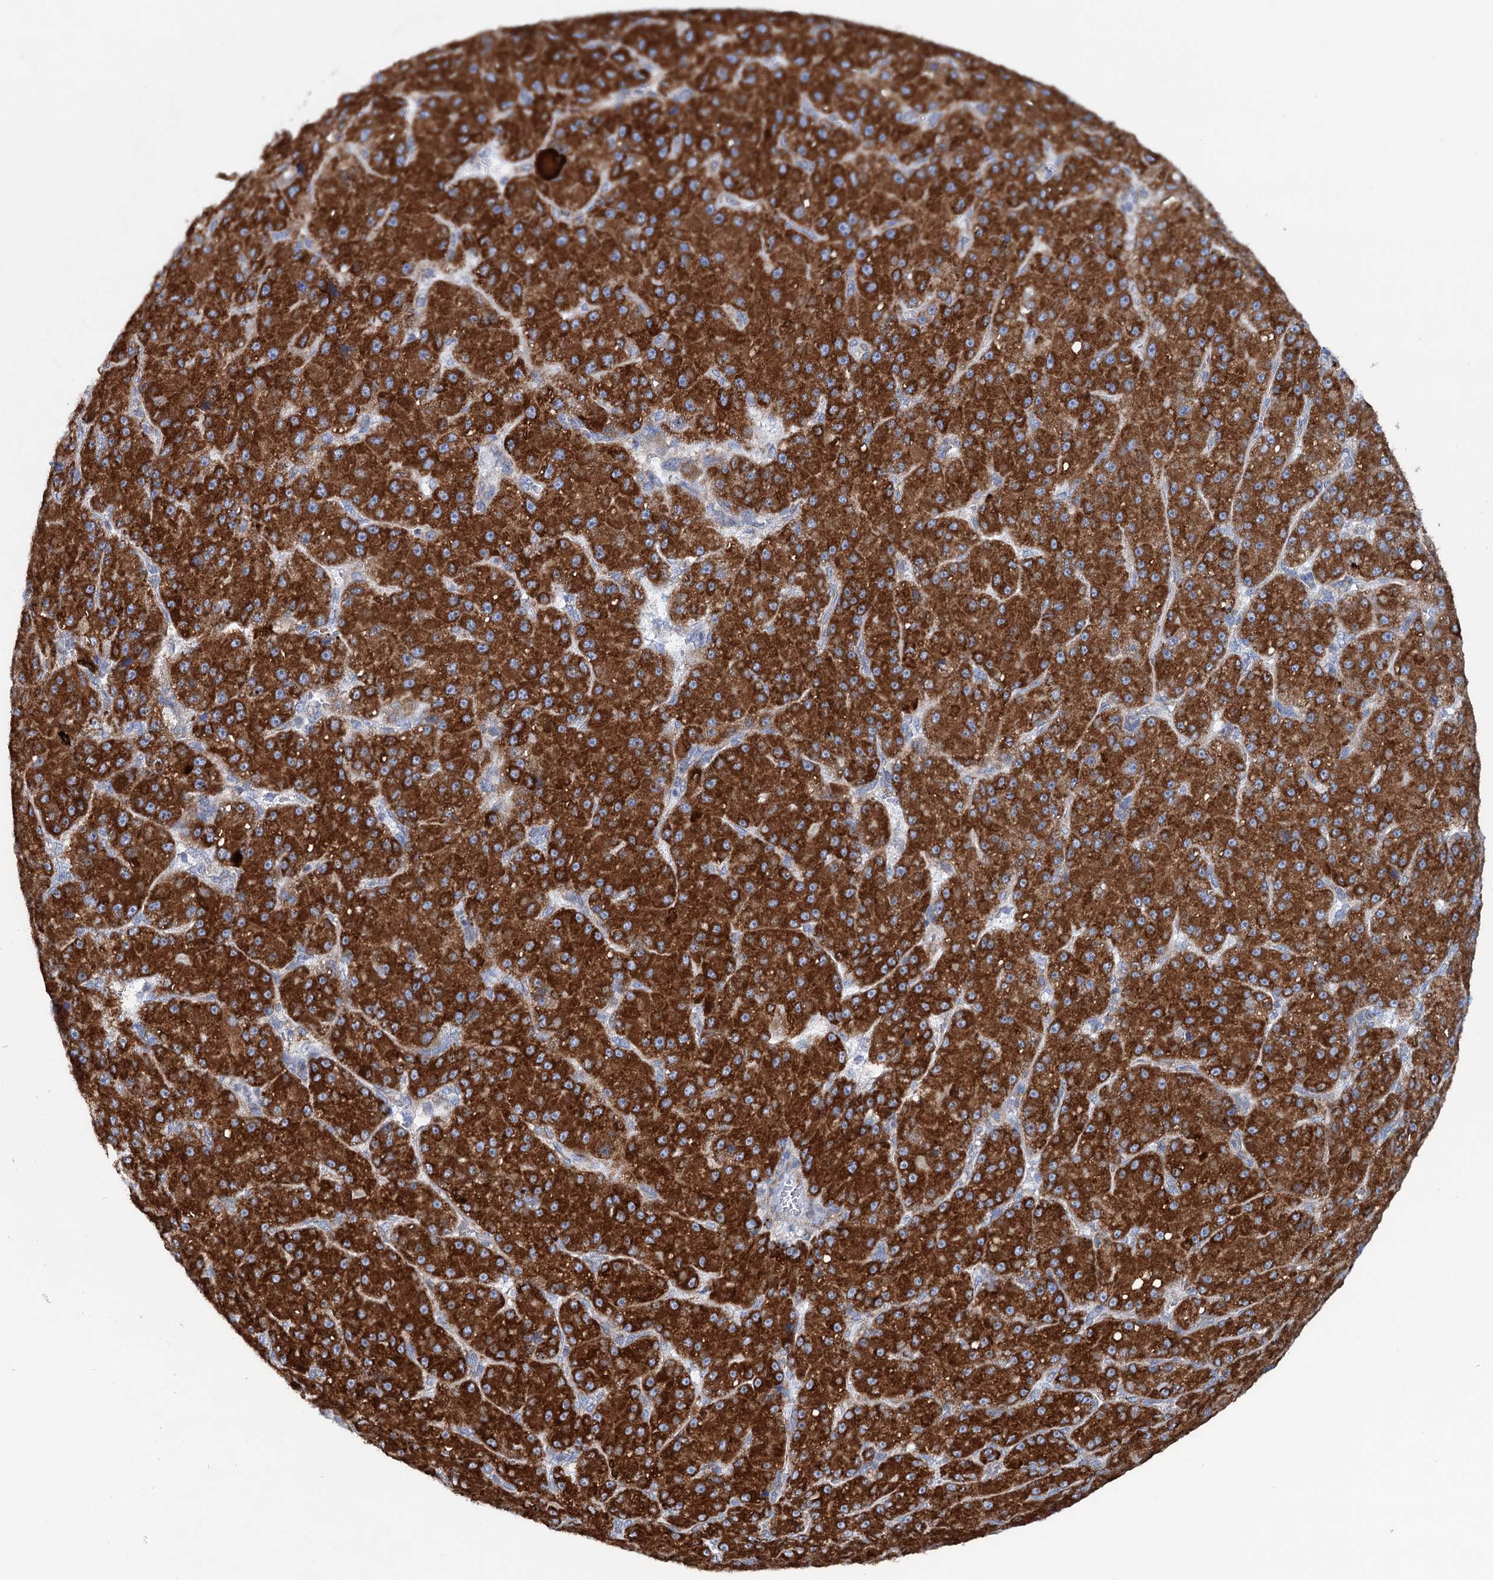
{"staining": {"intensity": "strong", "quantity": ">75%", "location": "cytoplasmic/membranous"}, "tissue": "liver cancer", "cell_type": "Tumor cells", "image_type": "cancer", "snomed": [{"axis": "morphology", "description": "Carcinoma, Hepatocellular, NOS"}, {"axis": "topography", "description": "Liver"}], "caption": "Human liver cancer stained with a protein marker displays strong staining in tumor cells.", "gene": "SHE", "patient": {"sex": "male", "age": 67}}